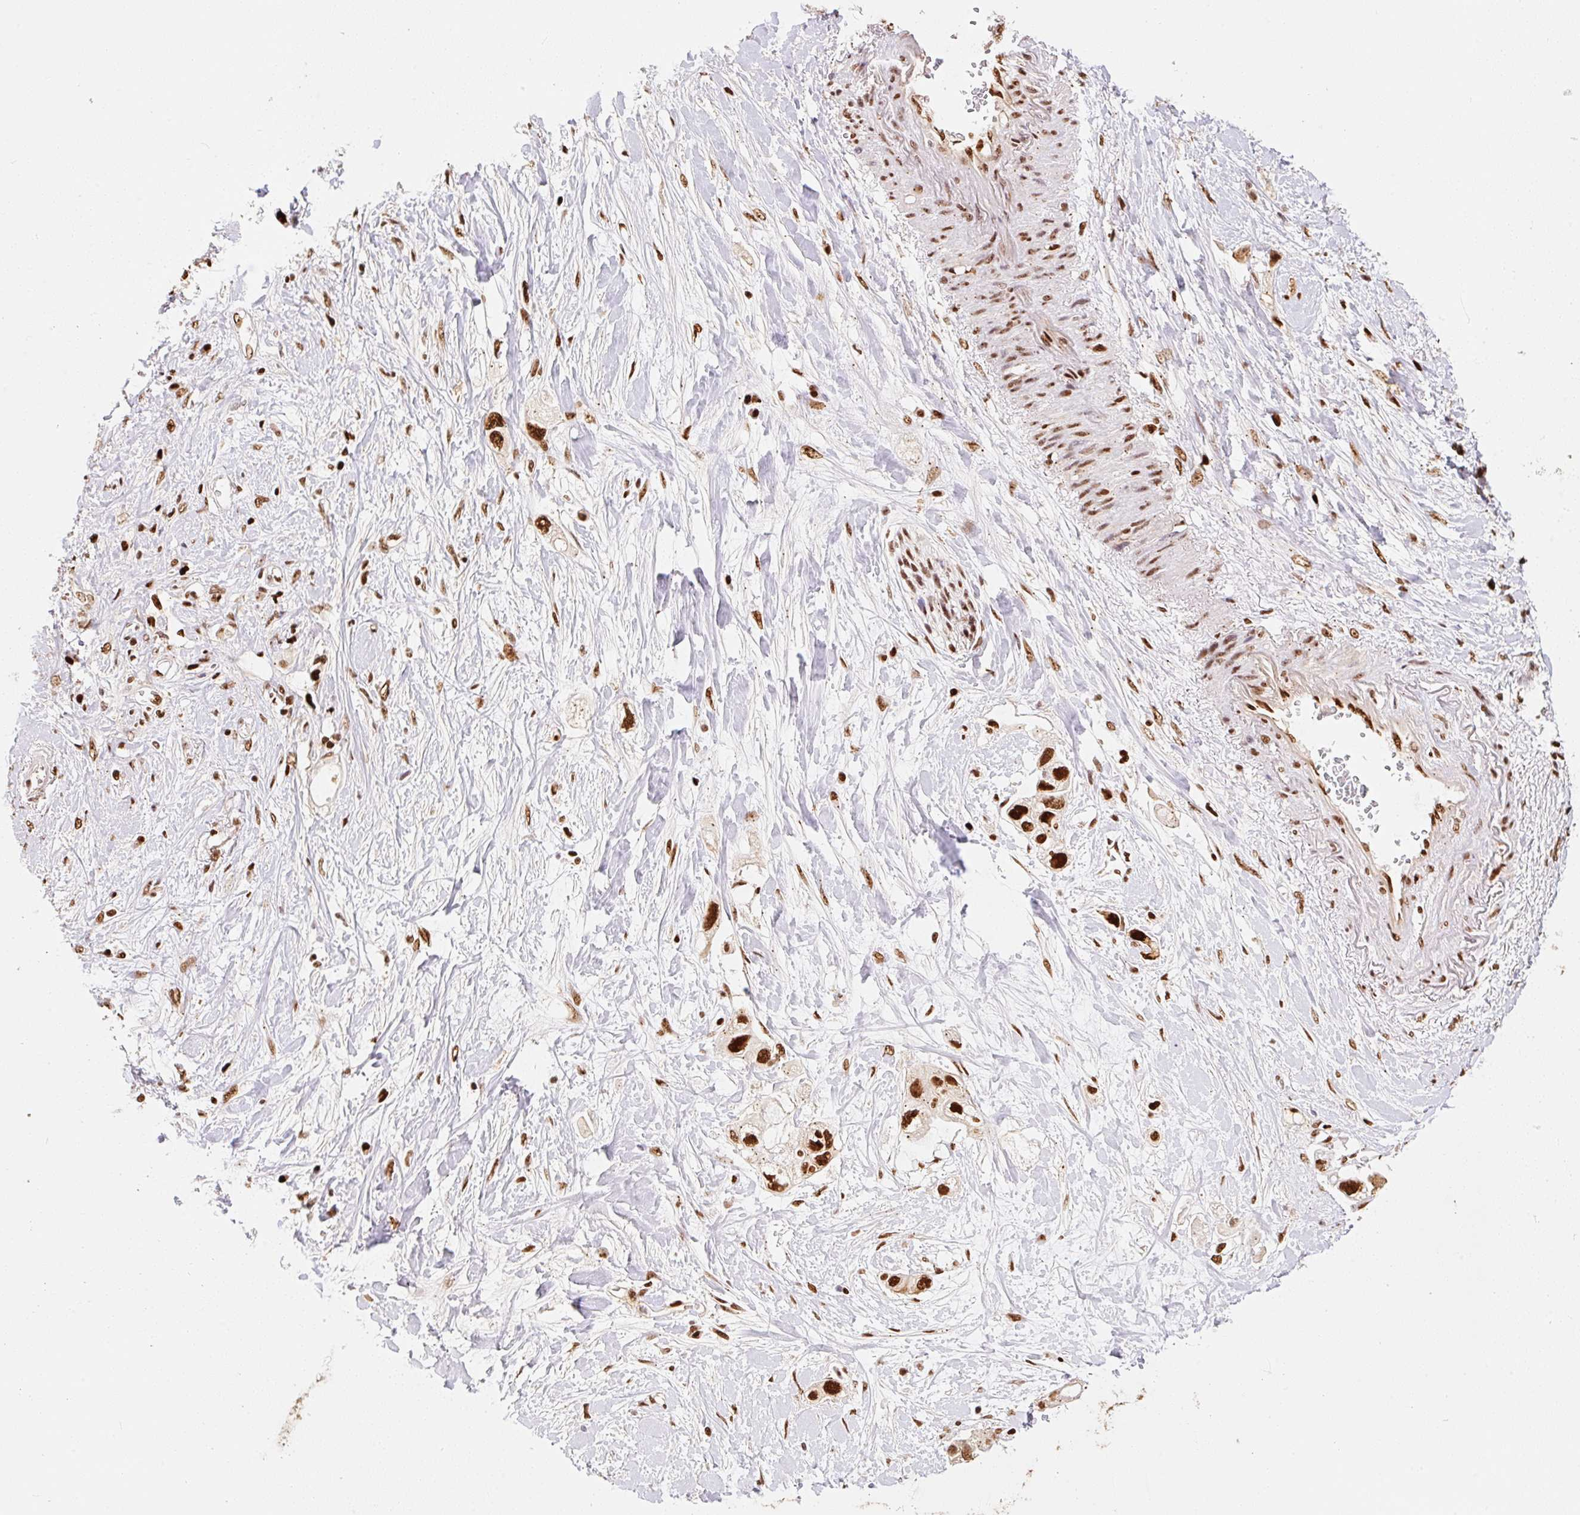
{"staining": {"intensity": "strong", "quantity": ">75%", "location": "nuclear"}, "tissue": "pancreatic cancer", "cell_type": "Tumor cells", "image_type": "cancer", "snomed": [{"axis": "morphology", "description": "Adenocarcinoma, NOS"}, {"axis": "topography", "description": "Pancreas"}], "caption": "DAB (3,3'-diaminobenzidine) immunohistochemical staining of pancreatic cancer displays strong nuclear protein positivity in approximately >75% of tumor cells.", "gene": "GPR139", "patient": {"sex": "female", "age": 56}}